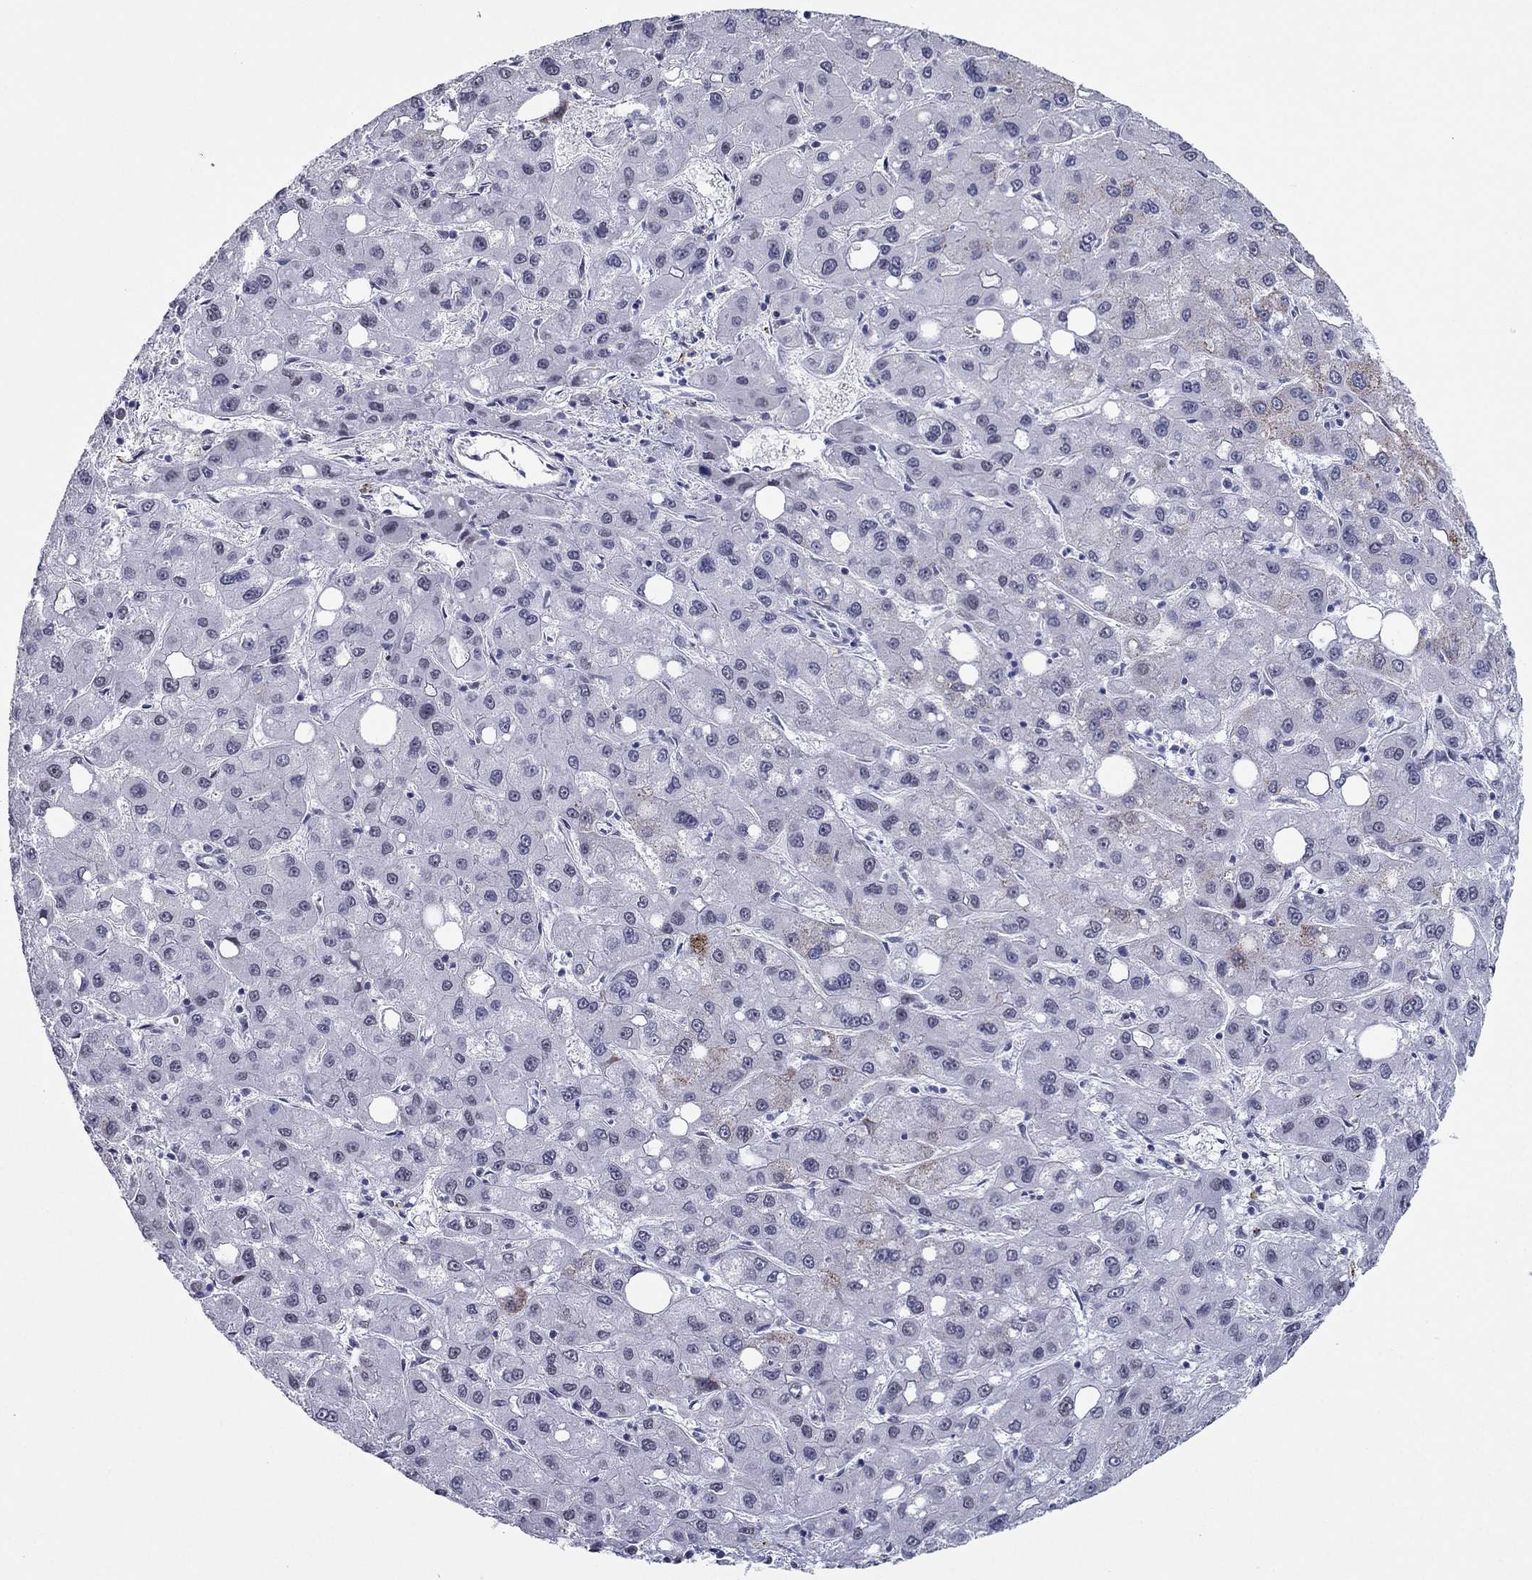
{"staining": {"intensity": "negative", "quantity": "none", "location": "none"}, "tissue": "liver cancer", "cell_type": "Tumor cells", "image_type": "cancer", "snomed": [{"axis": "morphology", "description": "Carcinoma, Hepatocellular, NOS"}, {"axis": "topography", "description": "Liver"}], "caption": "This image is of liver cancer stained with immunohistochemistry to label a protein in brown with the nuclei are counter-stained blue. There is no staining in tumor cells.", "gene": "PPM1G", "patient": {"sex": "male", "age": 73}}